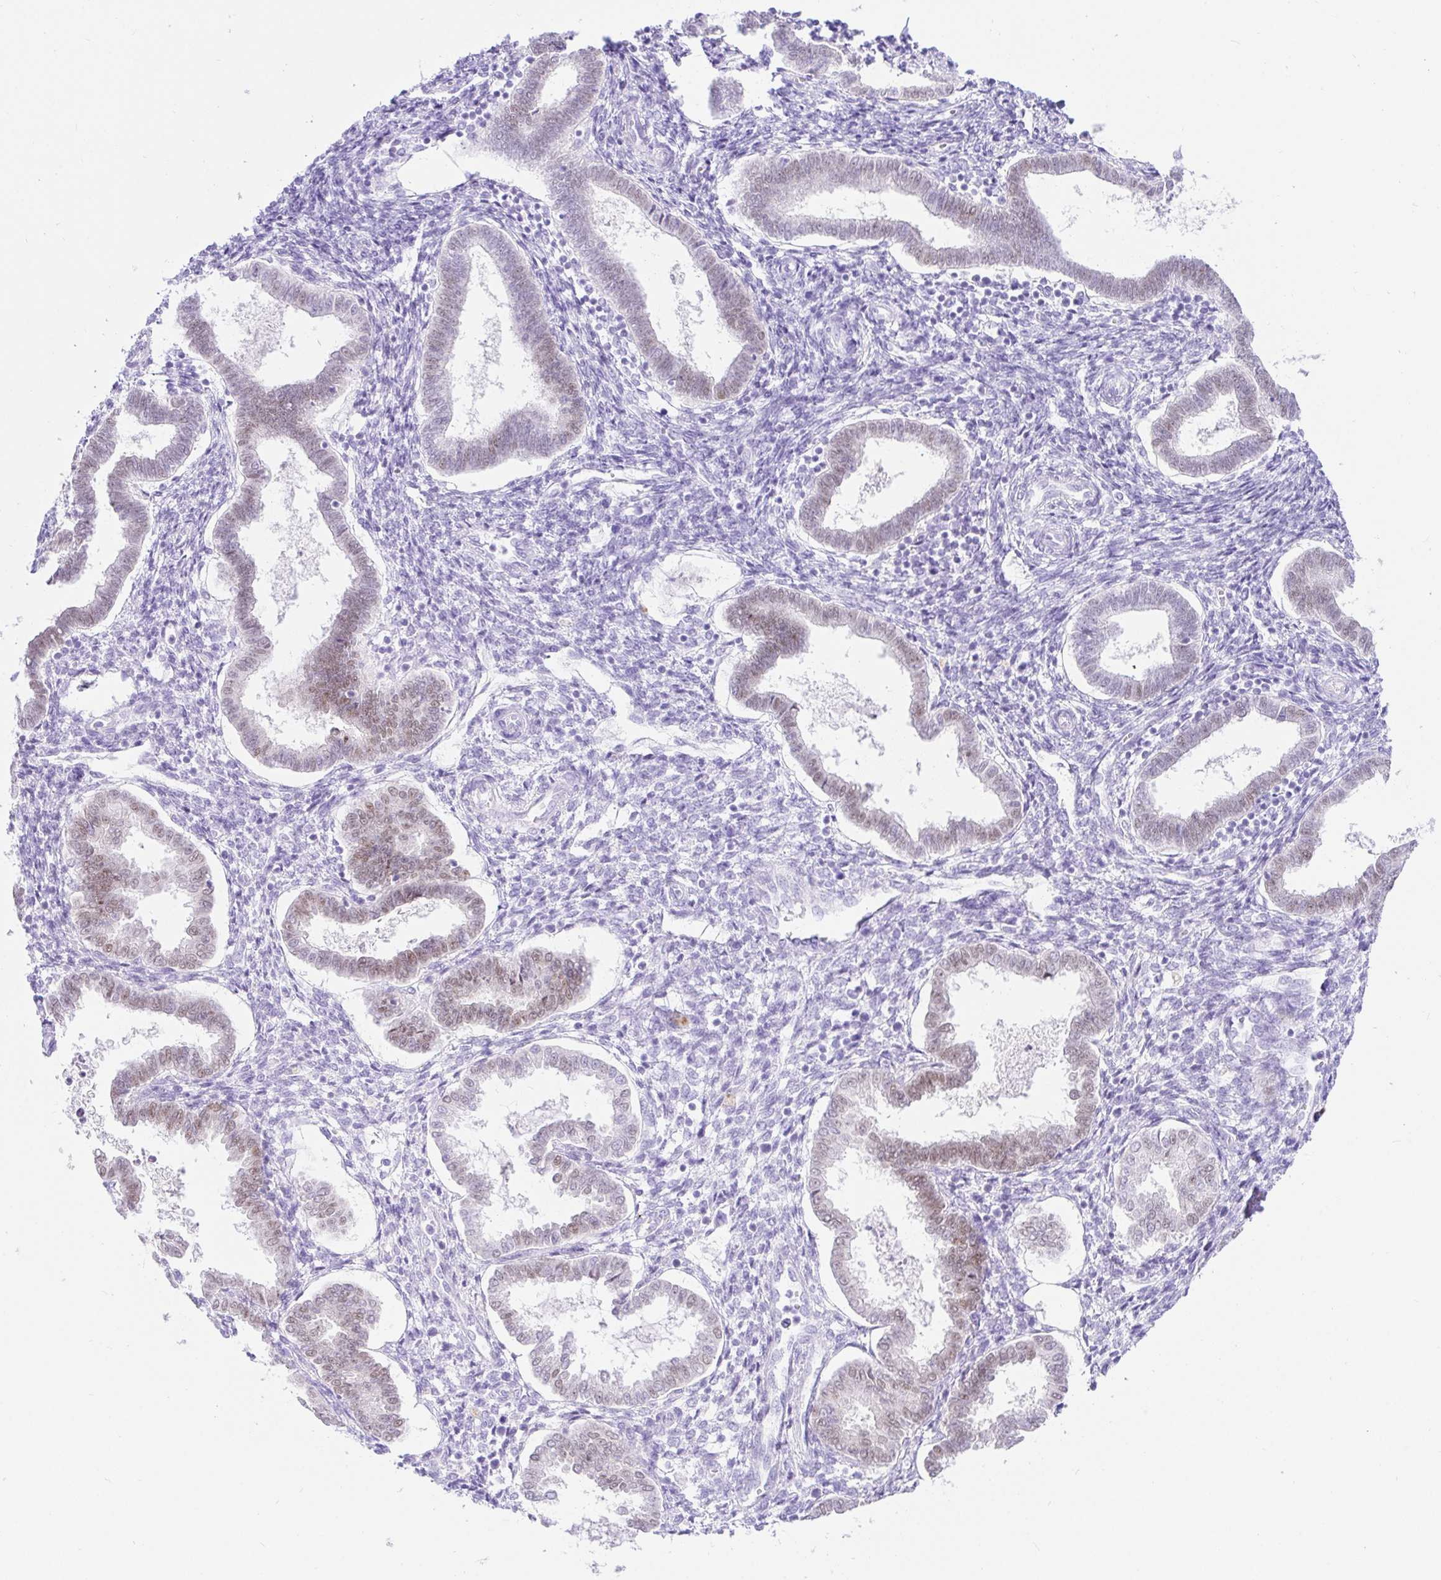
{"staining": {"intensity": "negative", "quantity": "none", "location": "none"}, "tissue": "endometrium", "cell_type": "Cells in endometrial stroma", "image_type": "normal", "snomed": [{"axis": "morphology", "description": "Normal tissue, NOS"}, {"axis": "topography", "description": "Endometrium"}], "caption": "This is a micrograph of immunohistochemistry (IHC) staining of unremarkable endometrium, which shows no staining in cells in endometrial stroma.", "gene": "PAX8", "patient": {"sex": "female", "age": 24}}